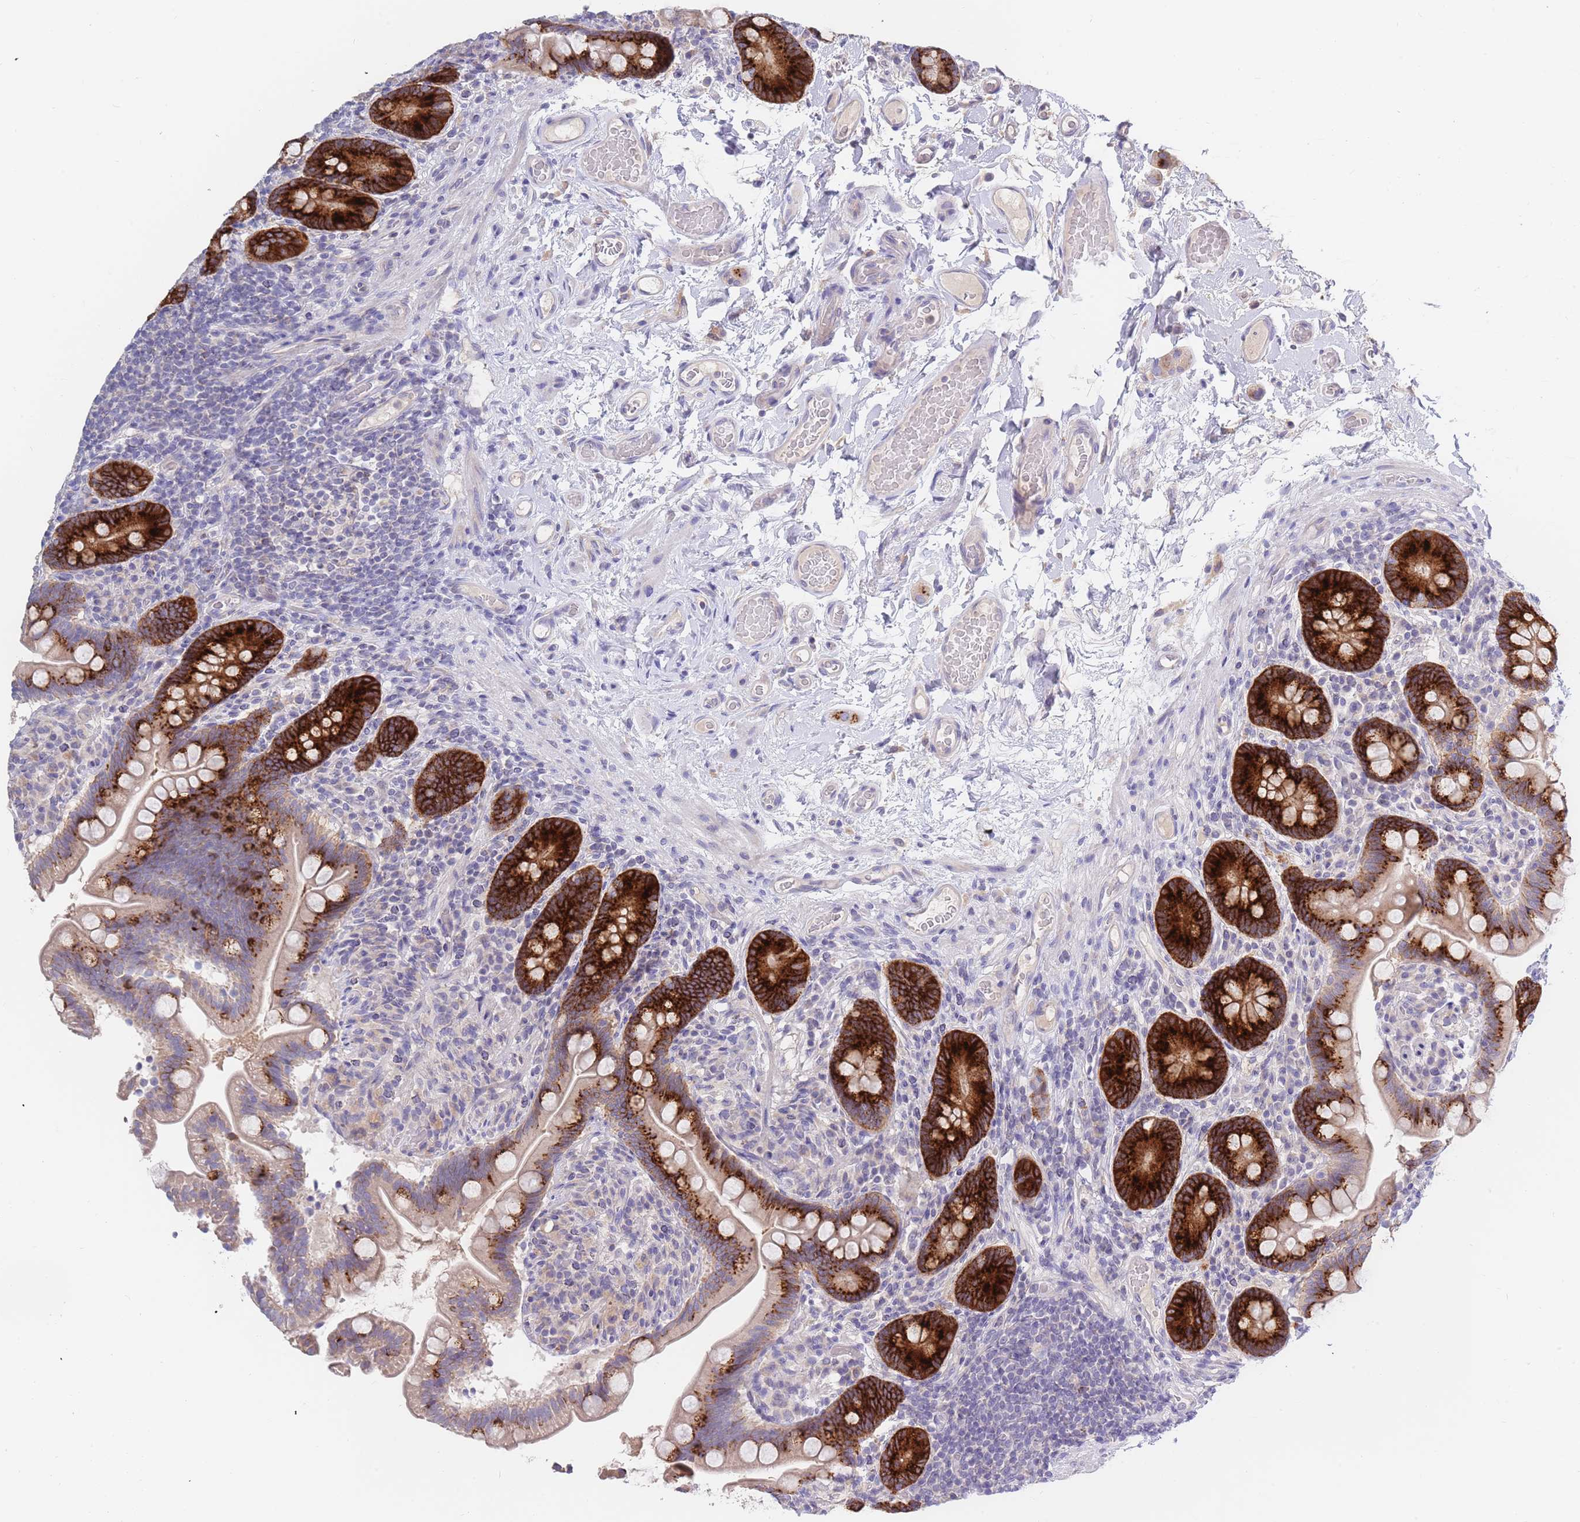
{"staining": {"intensity": "strong", "quantity": "25%-75%", "location": "cytoplasmic/membranous"}, "tissue": "small intestine", "cell_type": "Glandular cells", "image_type": "normal", "snomed": [{"axis": "morphology", "description": "Normal tissue, NOS"}, {"axis": "topography", "description": "Small intestine"}], "caption": "Strong cytoplasmic/membranous protein staining is seen in approximately 25%-75% of glandular cells in small intestine.", "gene": "BORCS5", "patient": {"sex": "female", "age": 64}}